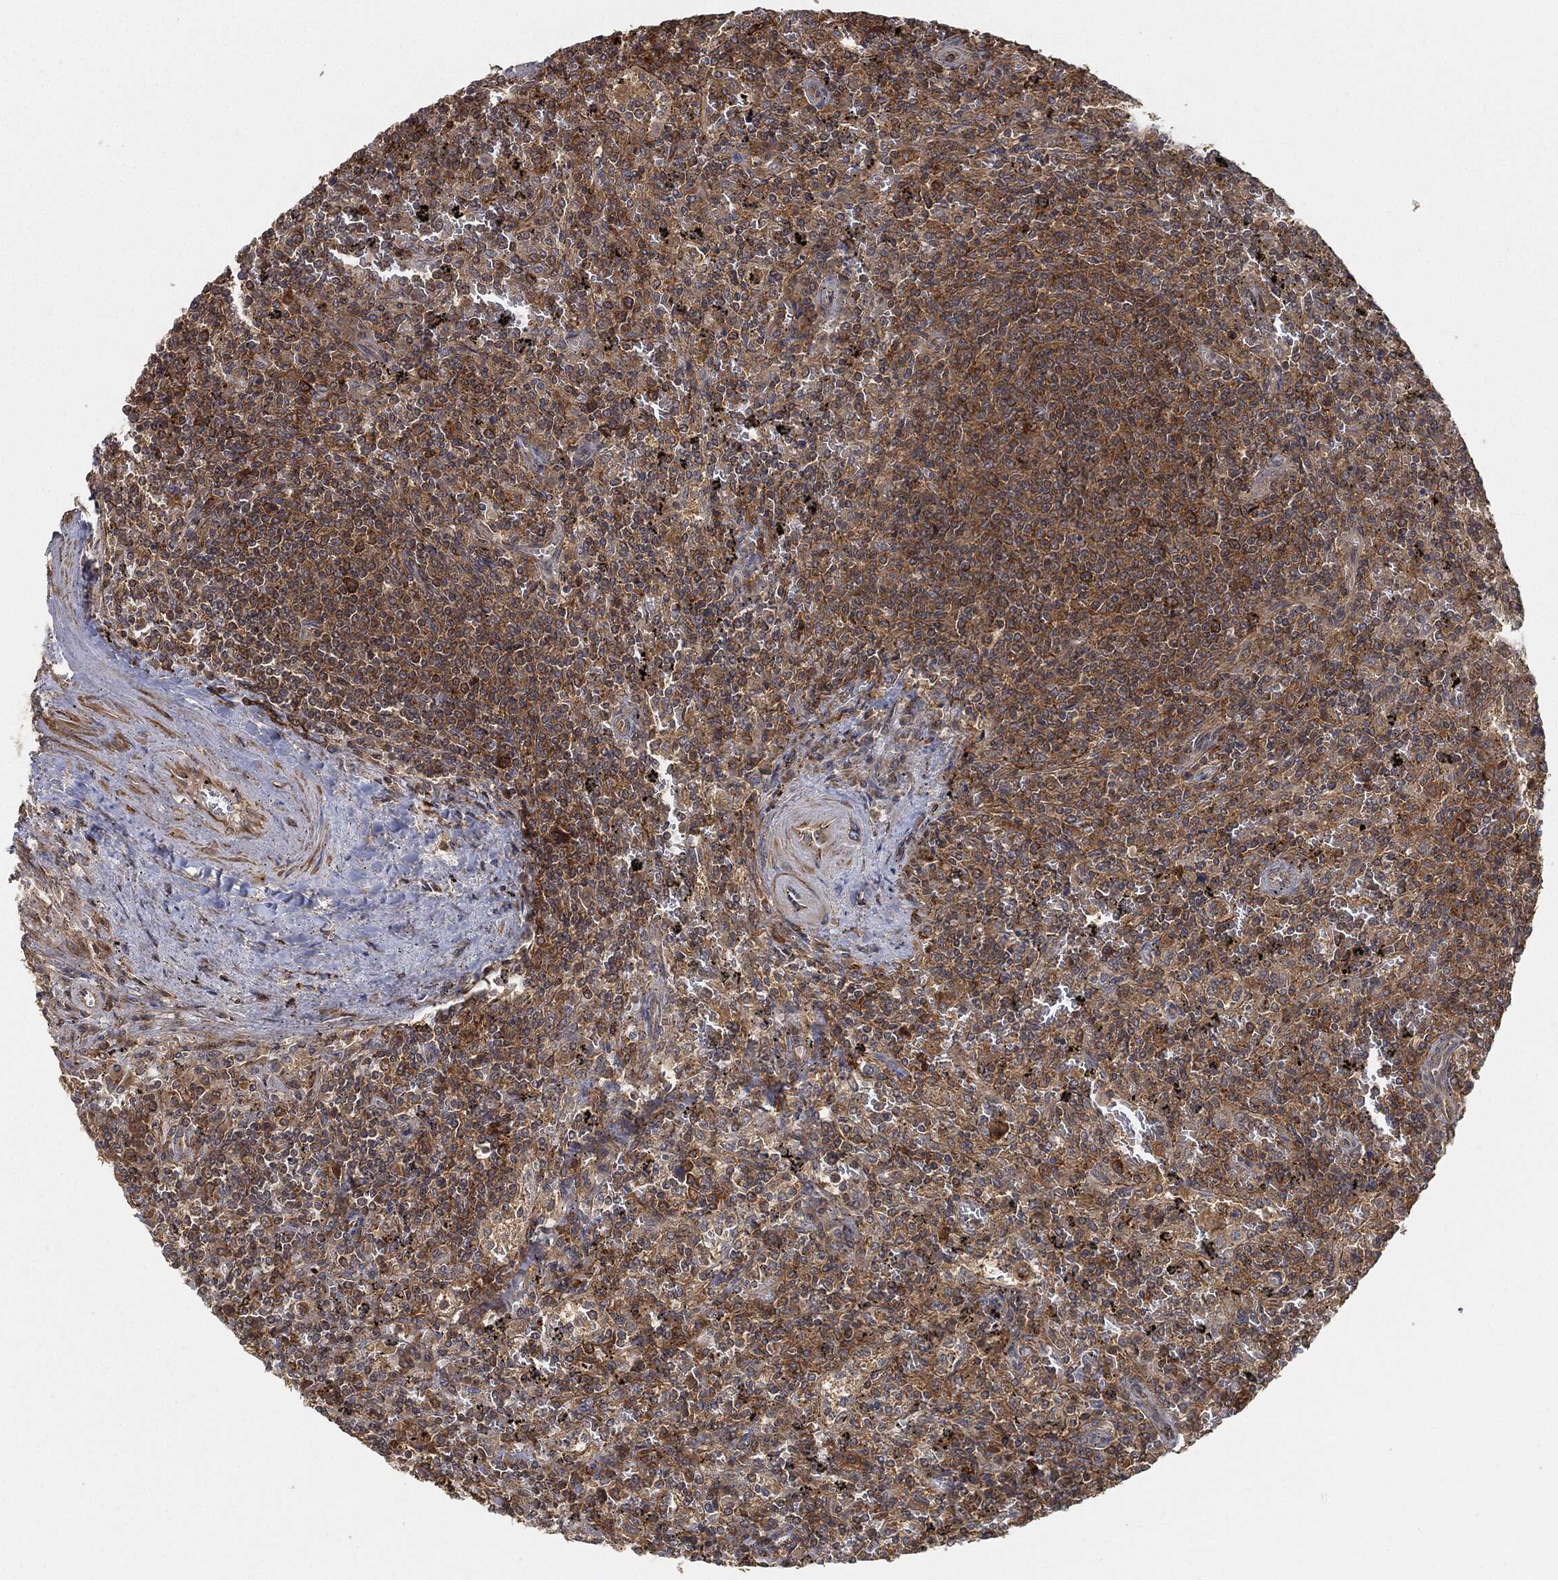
{"staining": {"intensity": "moderate", "quantity": "25%-75%", "location": "cytoplasmic/membranous"}, "tissue": "lymphoma", "cell_type": "Tumor cells", "image_type": "cancer", "snomed": [{"axis": "morphology", "description": "Malignant lymphoma, non-Hodgkin's type, Low grade"}, {"axis": "topography", "description": "Spleen"}], "caption": "Immunohistochemistry (IHC) photomicrograph of malignant lymphoma, non-Hodgkin's type (low-grade) stained for a protein (brown), which shows medium levels of moderate cytoplasmic/membranous staining in about 25%-75% of tumor cells.", "gene": "TPT1", "patient": {"sex": "male", "age": 62}}